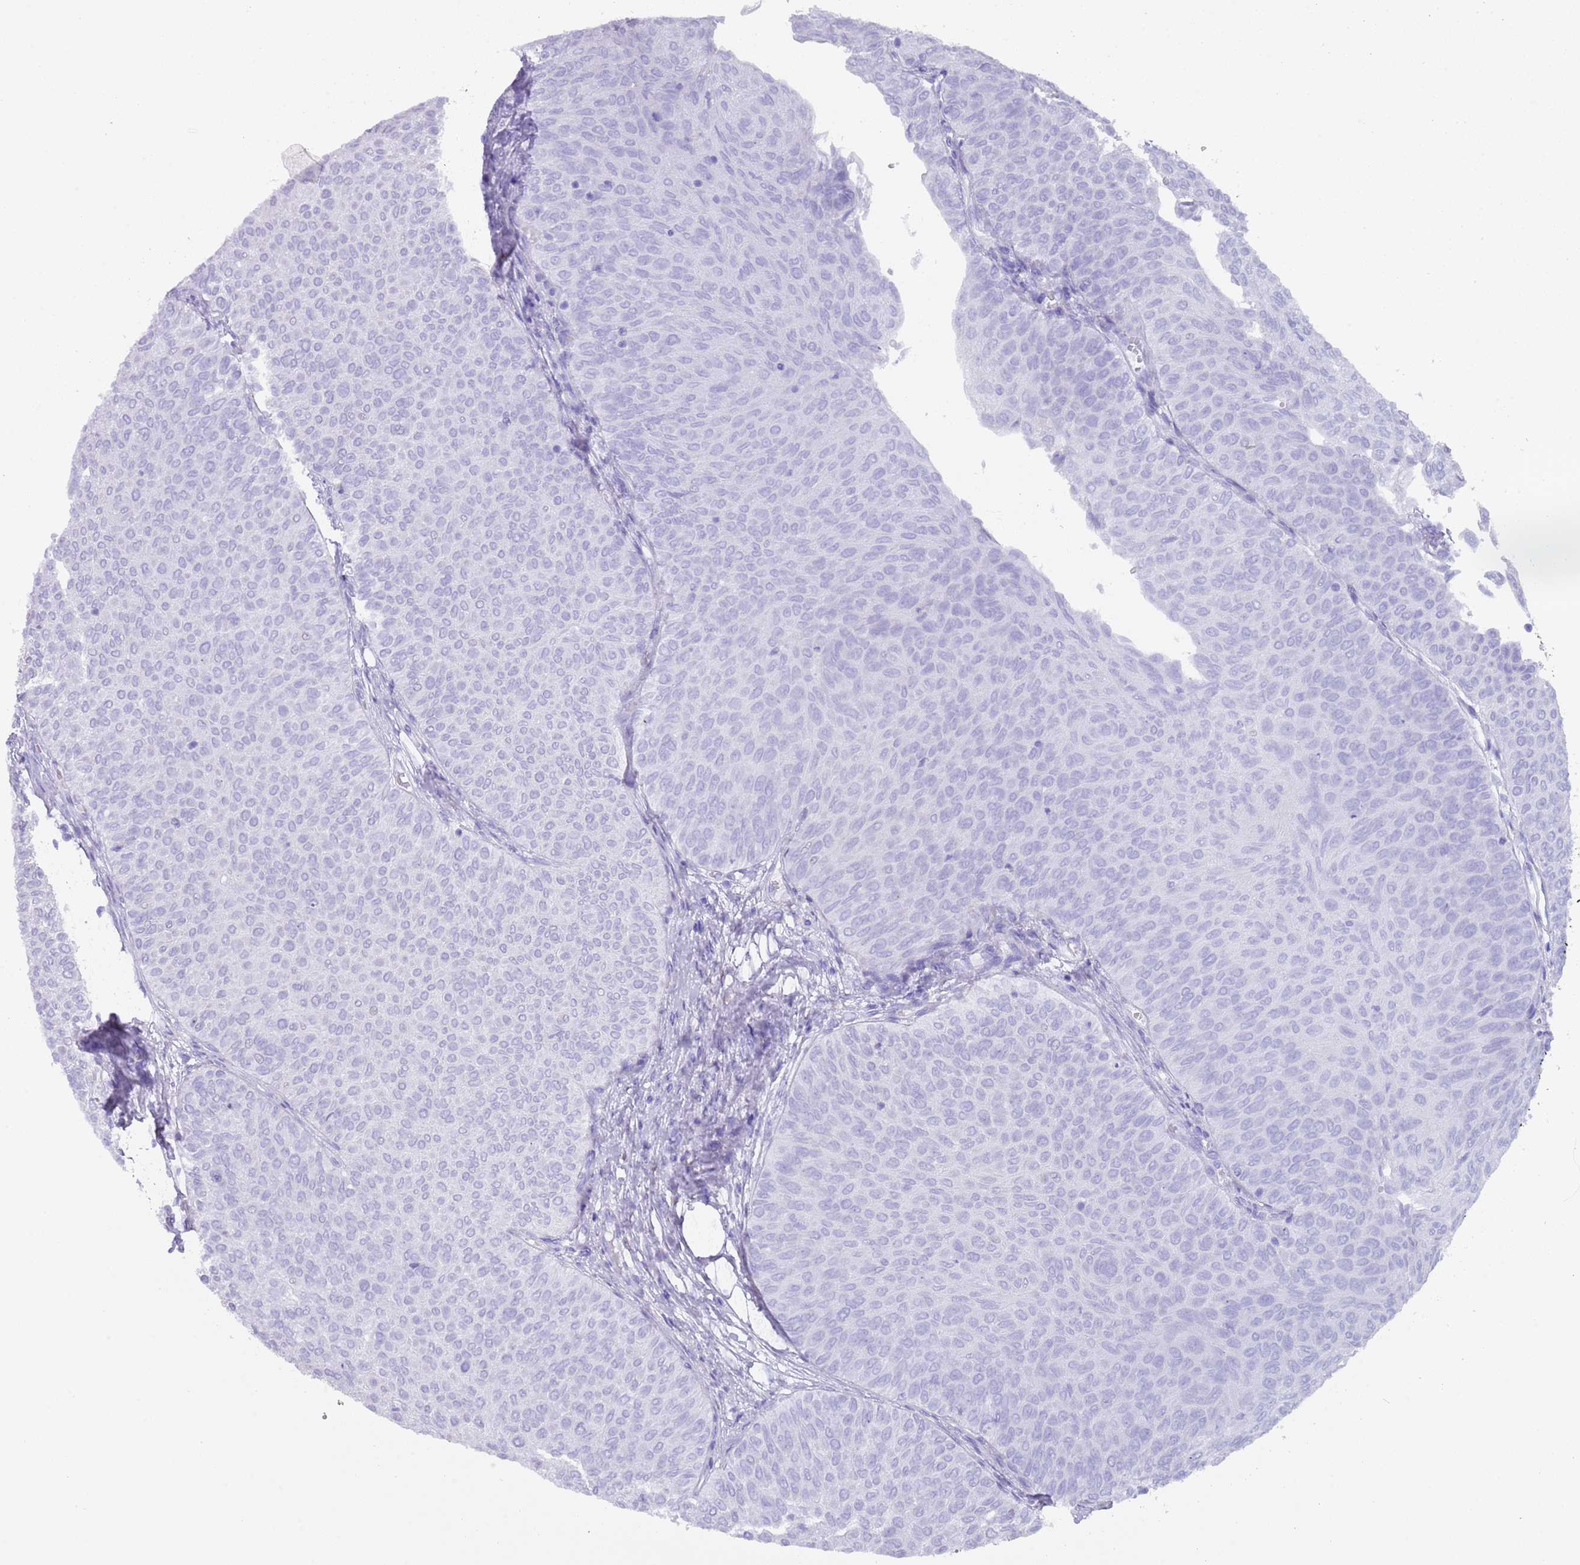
{"staining": {"intensity": "negative", "quantity": "none", "location": "none"}, "tissue": "urothelial cancer", "cell_type": "Tumor cells", "image_type": "cancer", "snomed": [{"axis": "morphology", "description": "Urothelial carcinoma, Low grade"}, {"axis": "topography", "description": "Urinary bladder"}], "caption": "Immunohistochemical staining of urothelial carcinoma (low-grade) reveals no significant expression in tumor cells.", "gene": "HDAC8", "patient": {"sex": "male", "age": 78}}